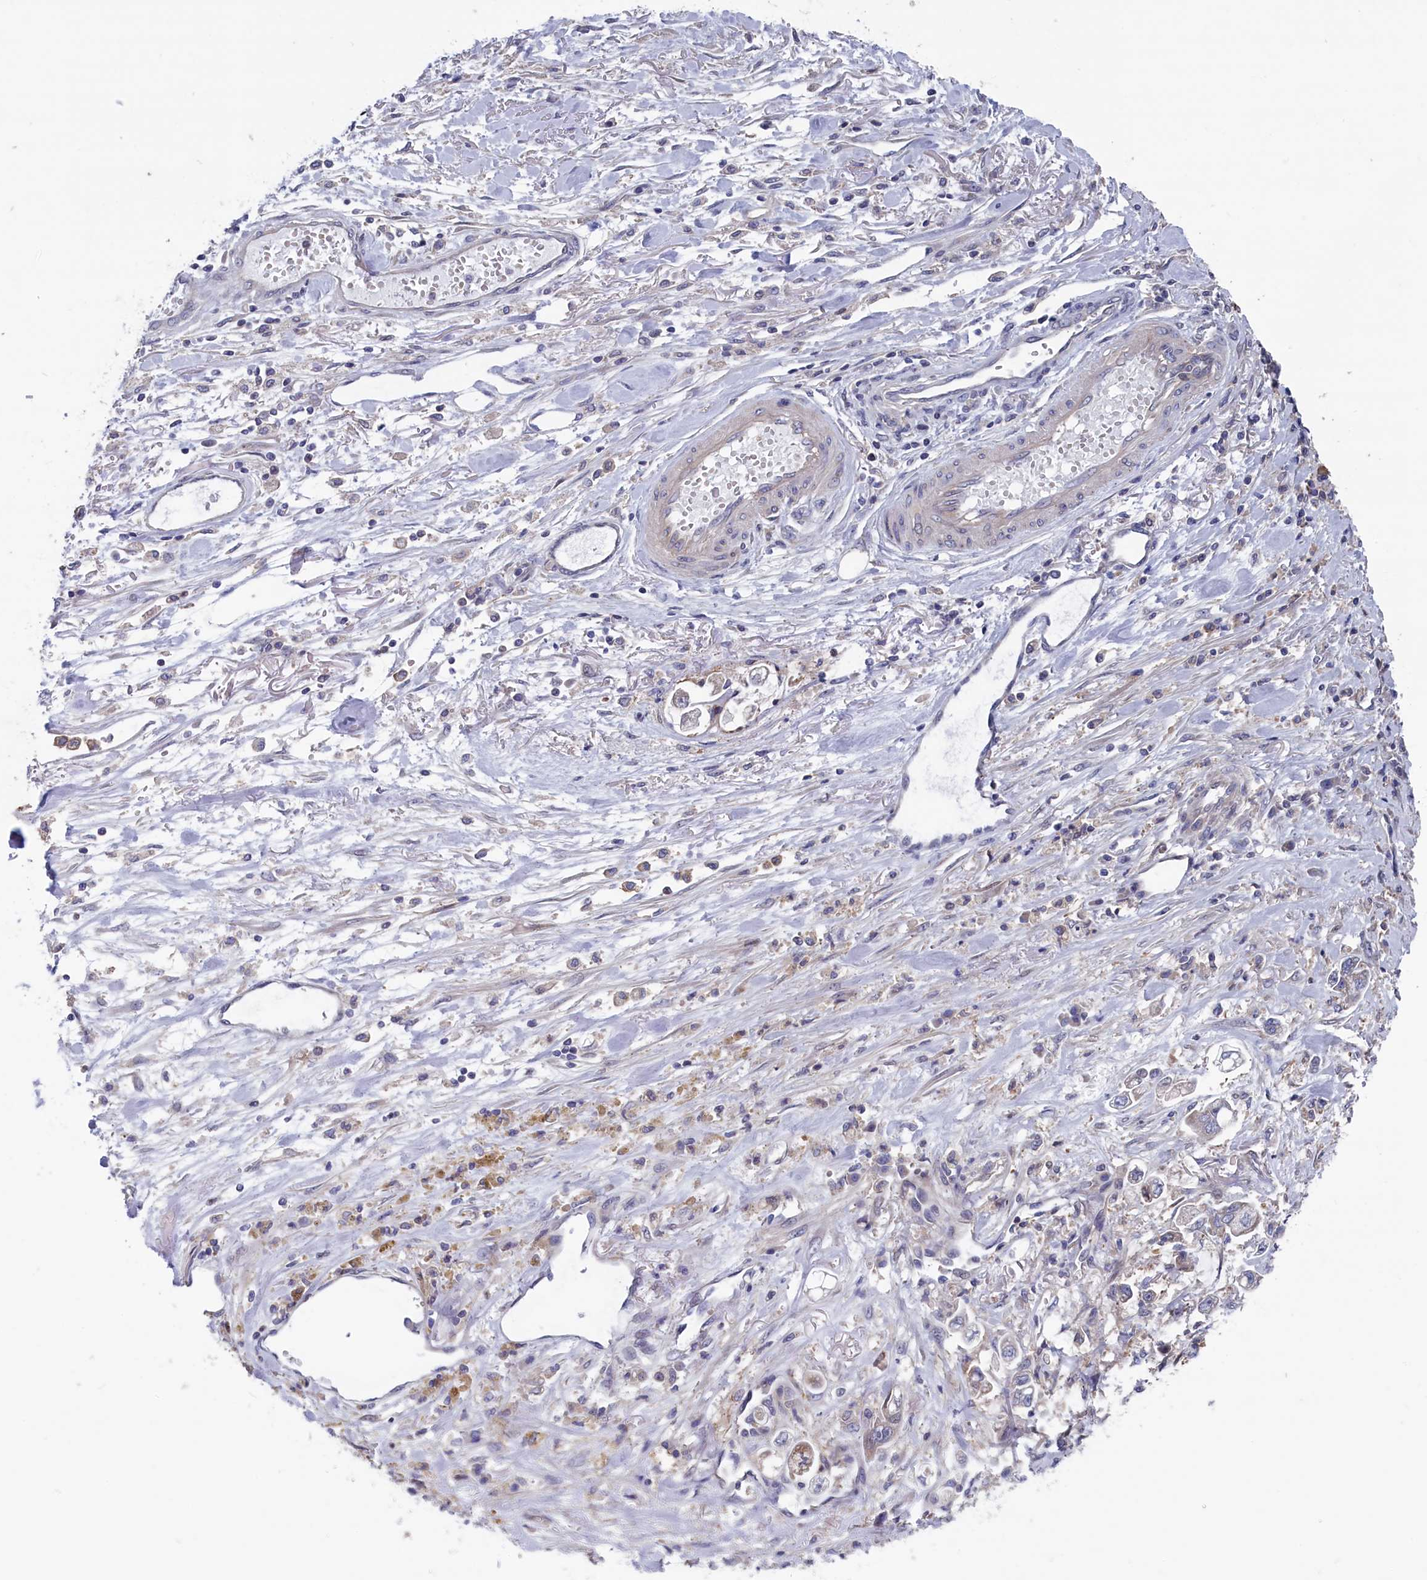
{"staining": {"intensity": "weak", "quantity": "<25%", "location": "cytoplasmic/membranous"}, "tissue": "stomach cancer", "cell_type": "Tumor cells", "image_type": "cancer", "snomed": [{"axis": "morphology", "description": "Adenocarcinoma, NOS"}, {"axis": "topography", "description": "Stomach"}], "caption": "Immunohistochemical staining of human adenocarcinoma (stomach) demonstrates no significant positivity in tumor cells. Nuclei are stained in blue.", "gene": "SPATA13", "patient": {"sex": "male", "age": 62}}